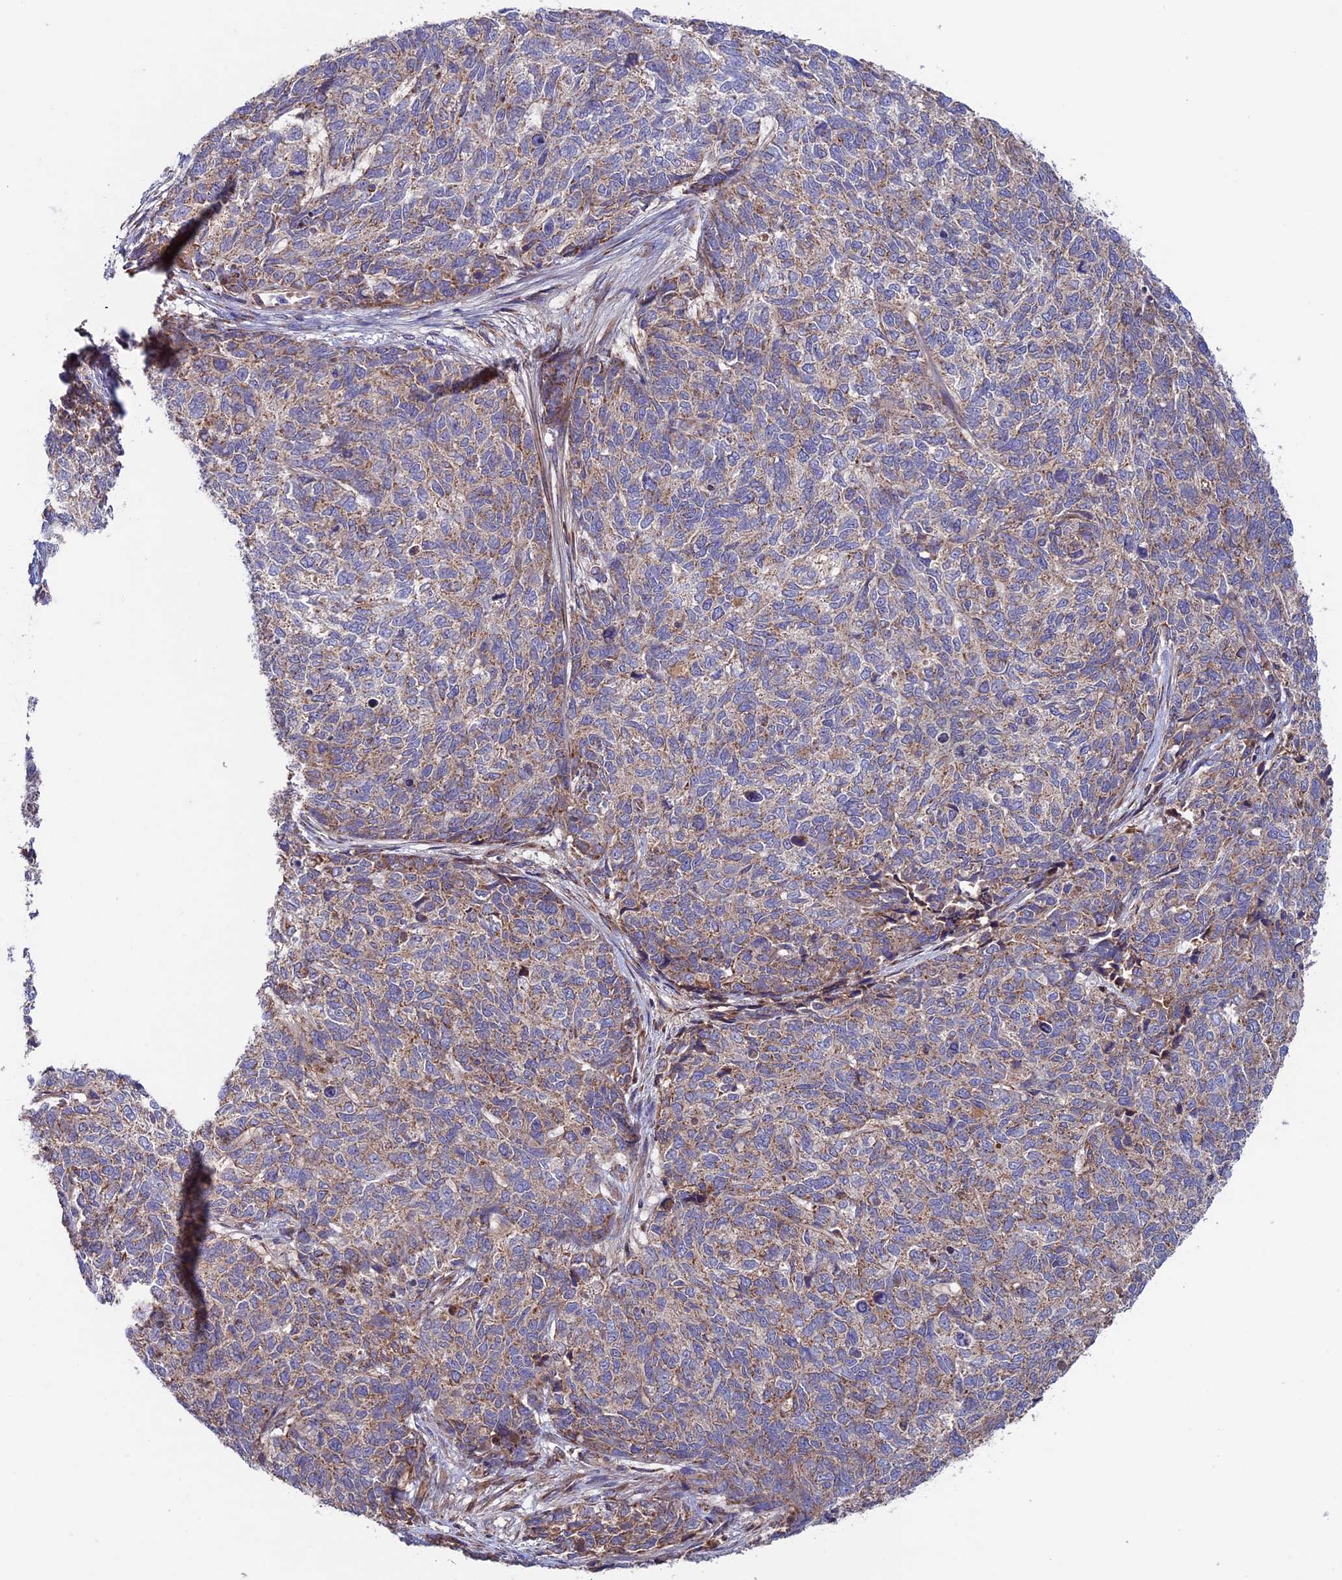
{"staining": {"intensity": "moderate", "quantity": ">75%", "location": "cytoplasmic/membranous"}, "tissue": "cervical cancer", "cell_type": "Tumor cells", "image_type": "cancer", "snomed": [{"axis": "morphology", "description": "Squamous cell carcinoma, NOS"}, {"axis": "topography", "description": "Cervix"}], "caption": "This micrograph shows cervical cancer stained with immunohistochemistry to label a protein in brown. The cytoplasmic/membranous of tumor cells show moderate positivity for the protein. Nuclei are counter-stained blue.", "gene": "SLC15A5", "patient": {"sex": "female", "age": 63}}